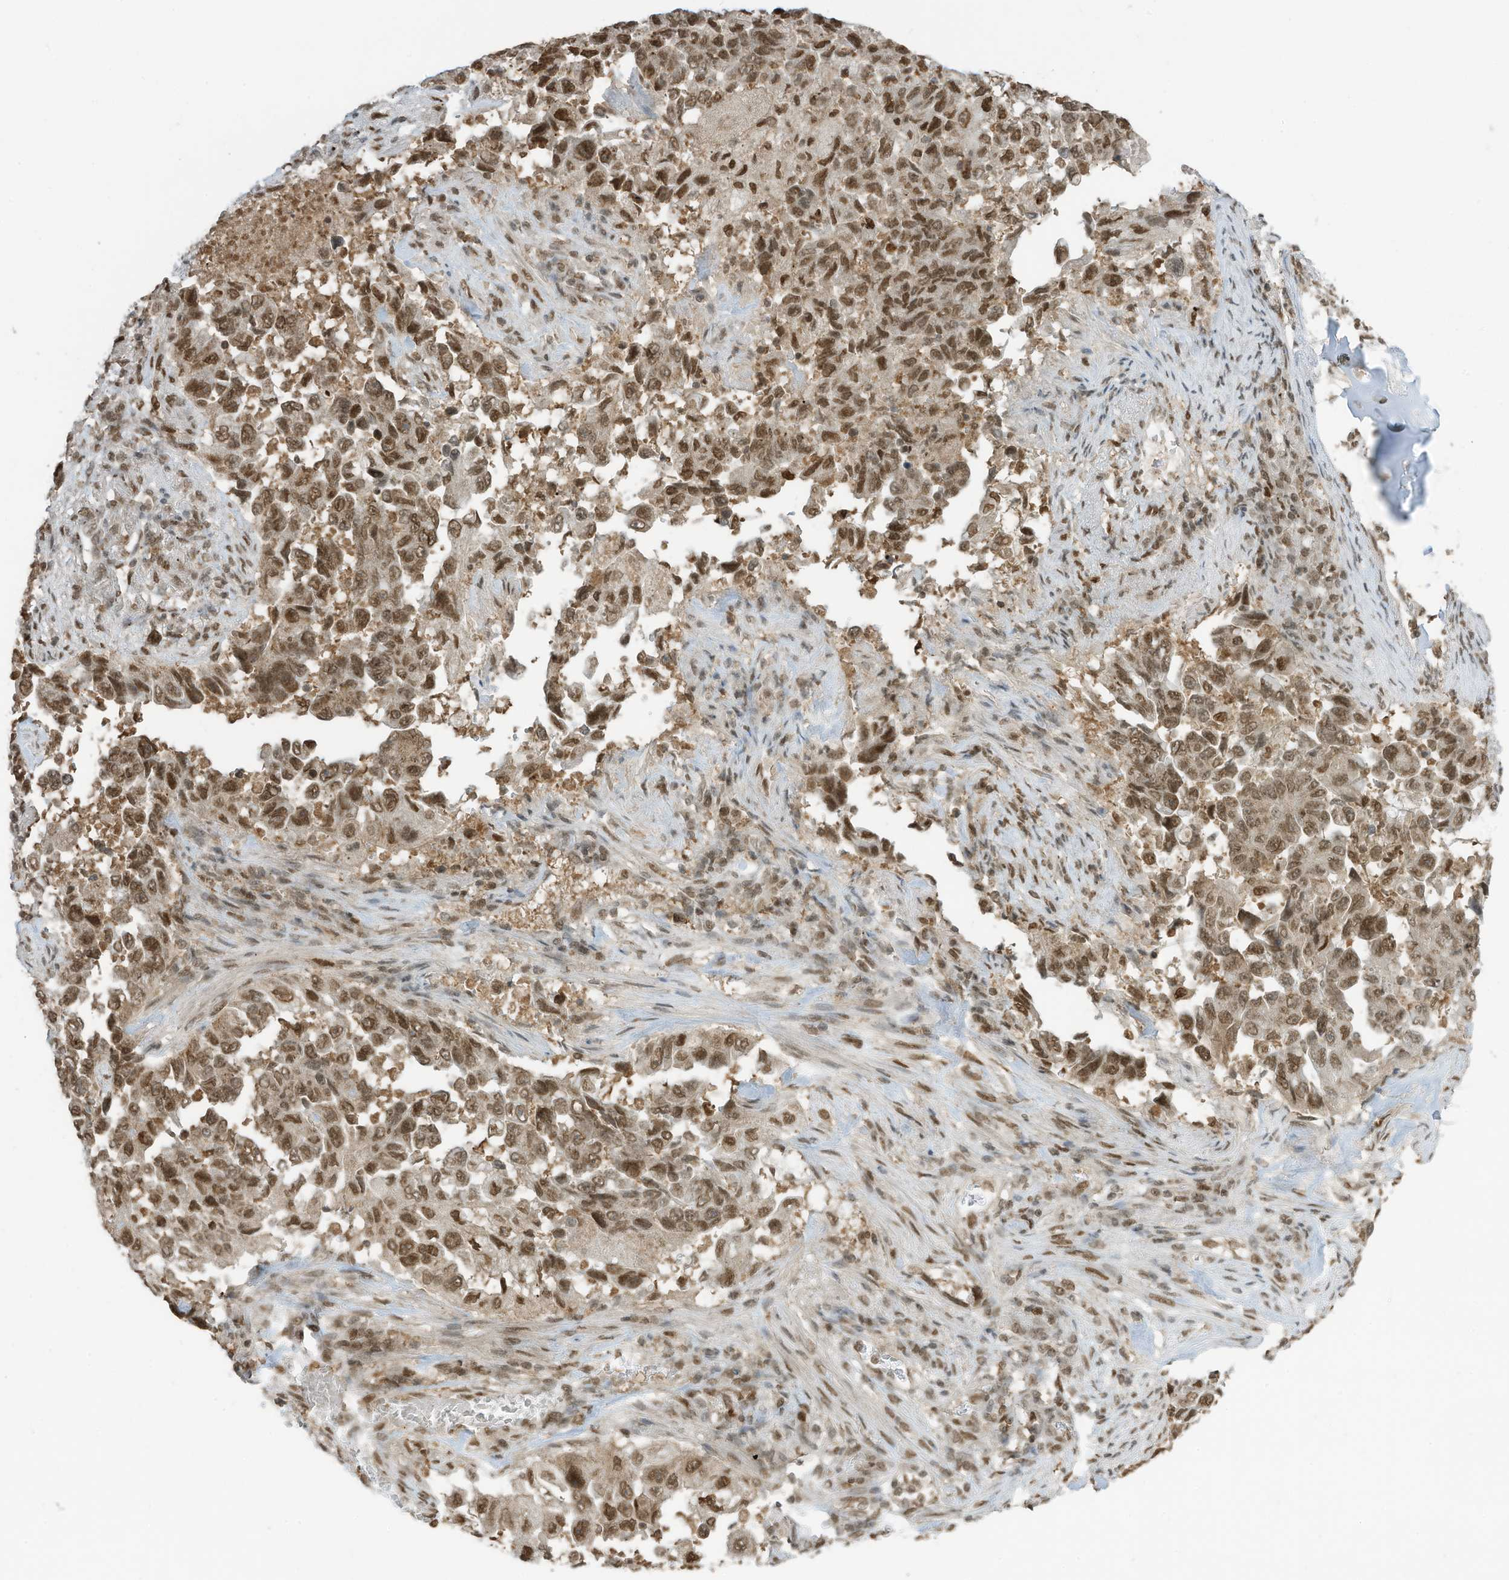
{"staining": {"intensity": "moderate", "quantity": ">75%", "location": "nuclear"}, "tissue": "lung cancer", "cell_type": "Tumor cells", "image_type": "cancer", "snomed": [{"axis": "morphology", "description": "Adenocarcinoma, NOS"}, {"axis": "topography", "description": "Lung"}], "caption": "Immunohistochemistry of human adenocarcinoma (lung) shows medium levels of moderate nuclear expression in about >75% of tumor cells.", "gene": "KPNB1", "patient": {"sex": "female", "age": 51}}